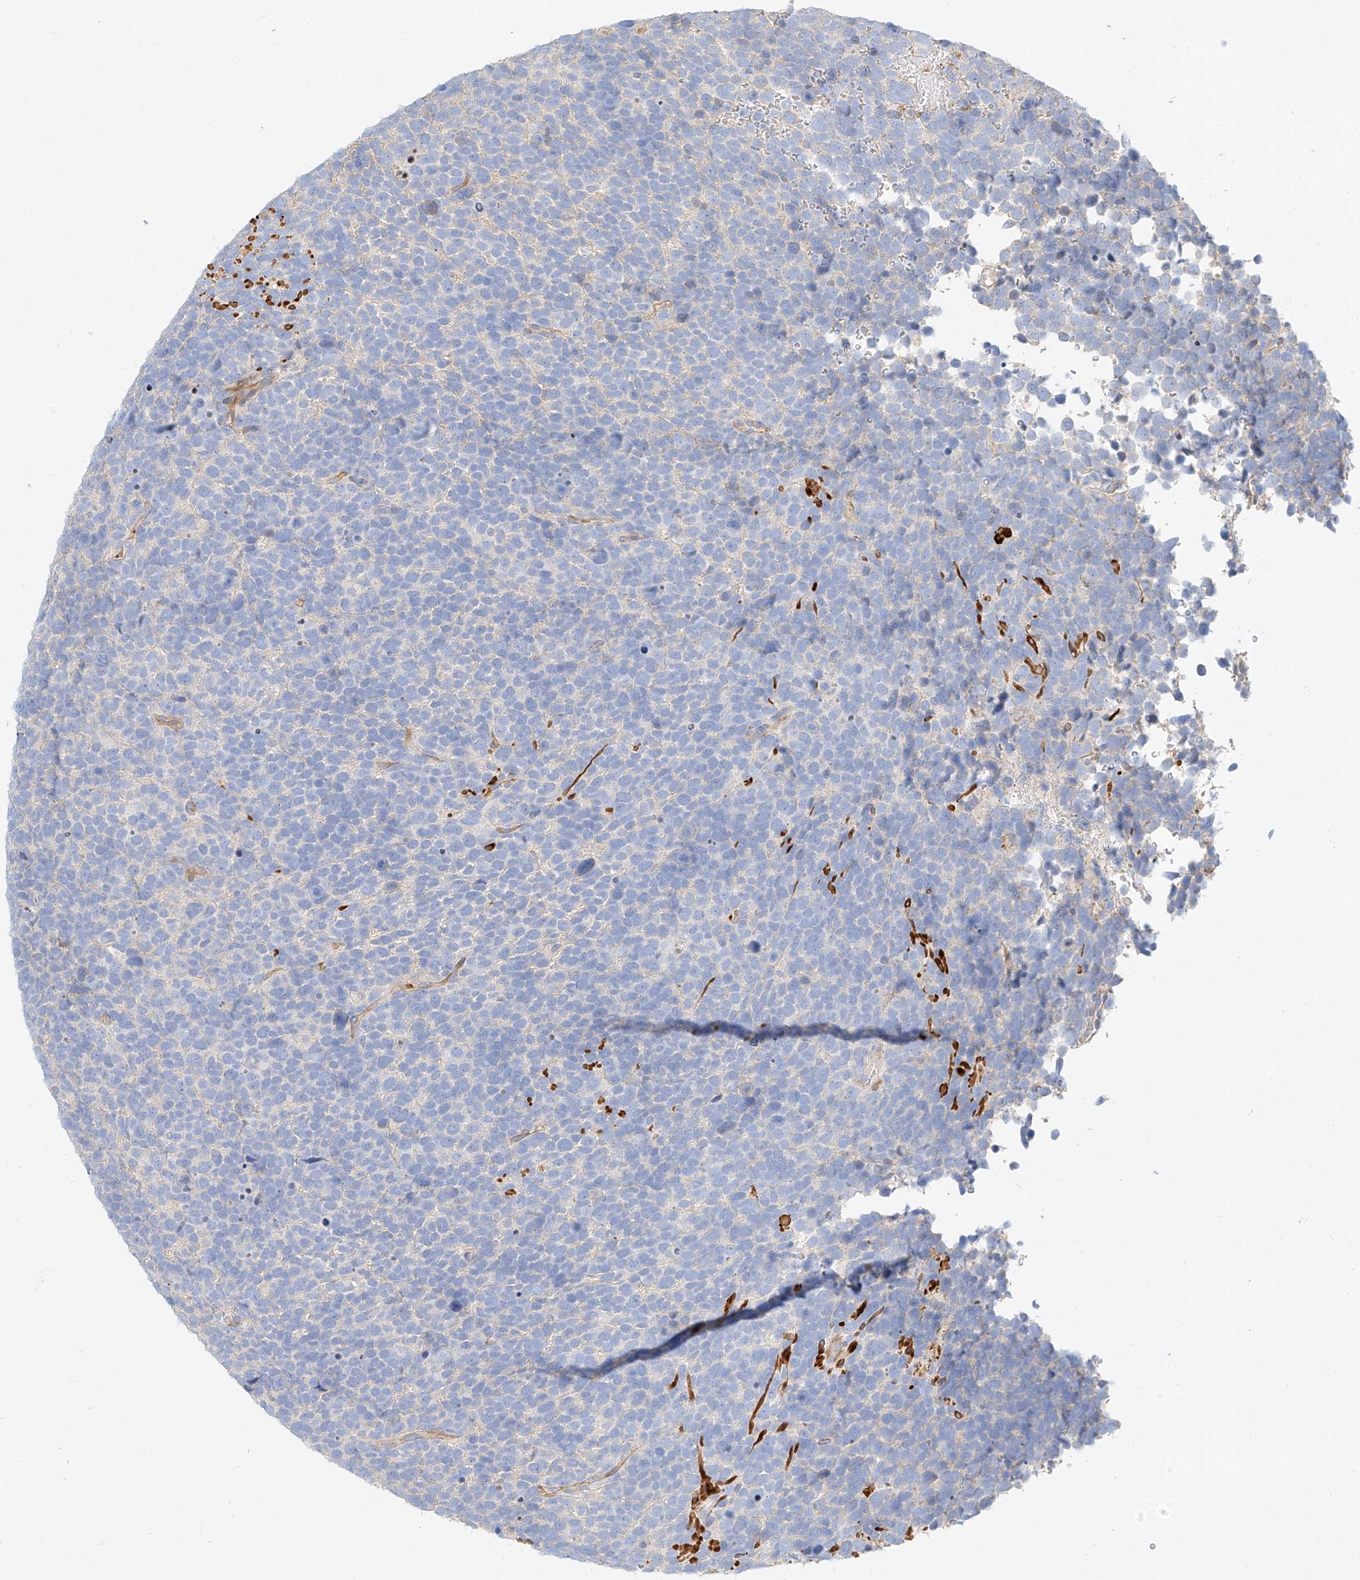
{"staining": {"intensity": "negative", "quantity": "none", "location": "none"}, "tissue": "urothelial cancer", "cell_type": "Tumor cells", "image_type": "cancer", "snomed": [{"axis": "morphology", "description": "Urothelial carcinoma, High grade"}, {"axis": "topography", "description": "Urinary bladder"}], "caption": "There is no significant positivity in tumor cells of high-grade urothelial carcinoma.", "gene": "KCNH5", "patient": {"sex": "female", "age": 82}}